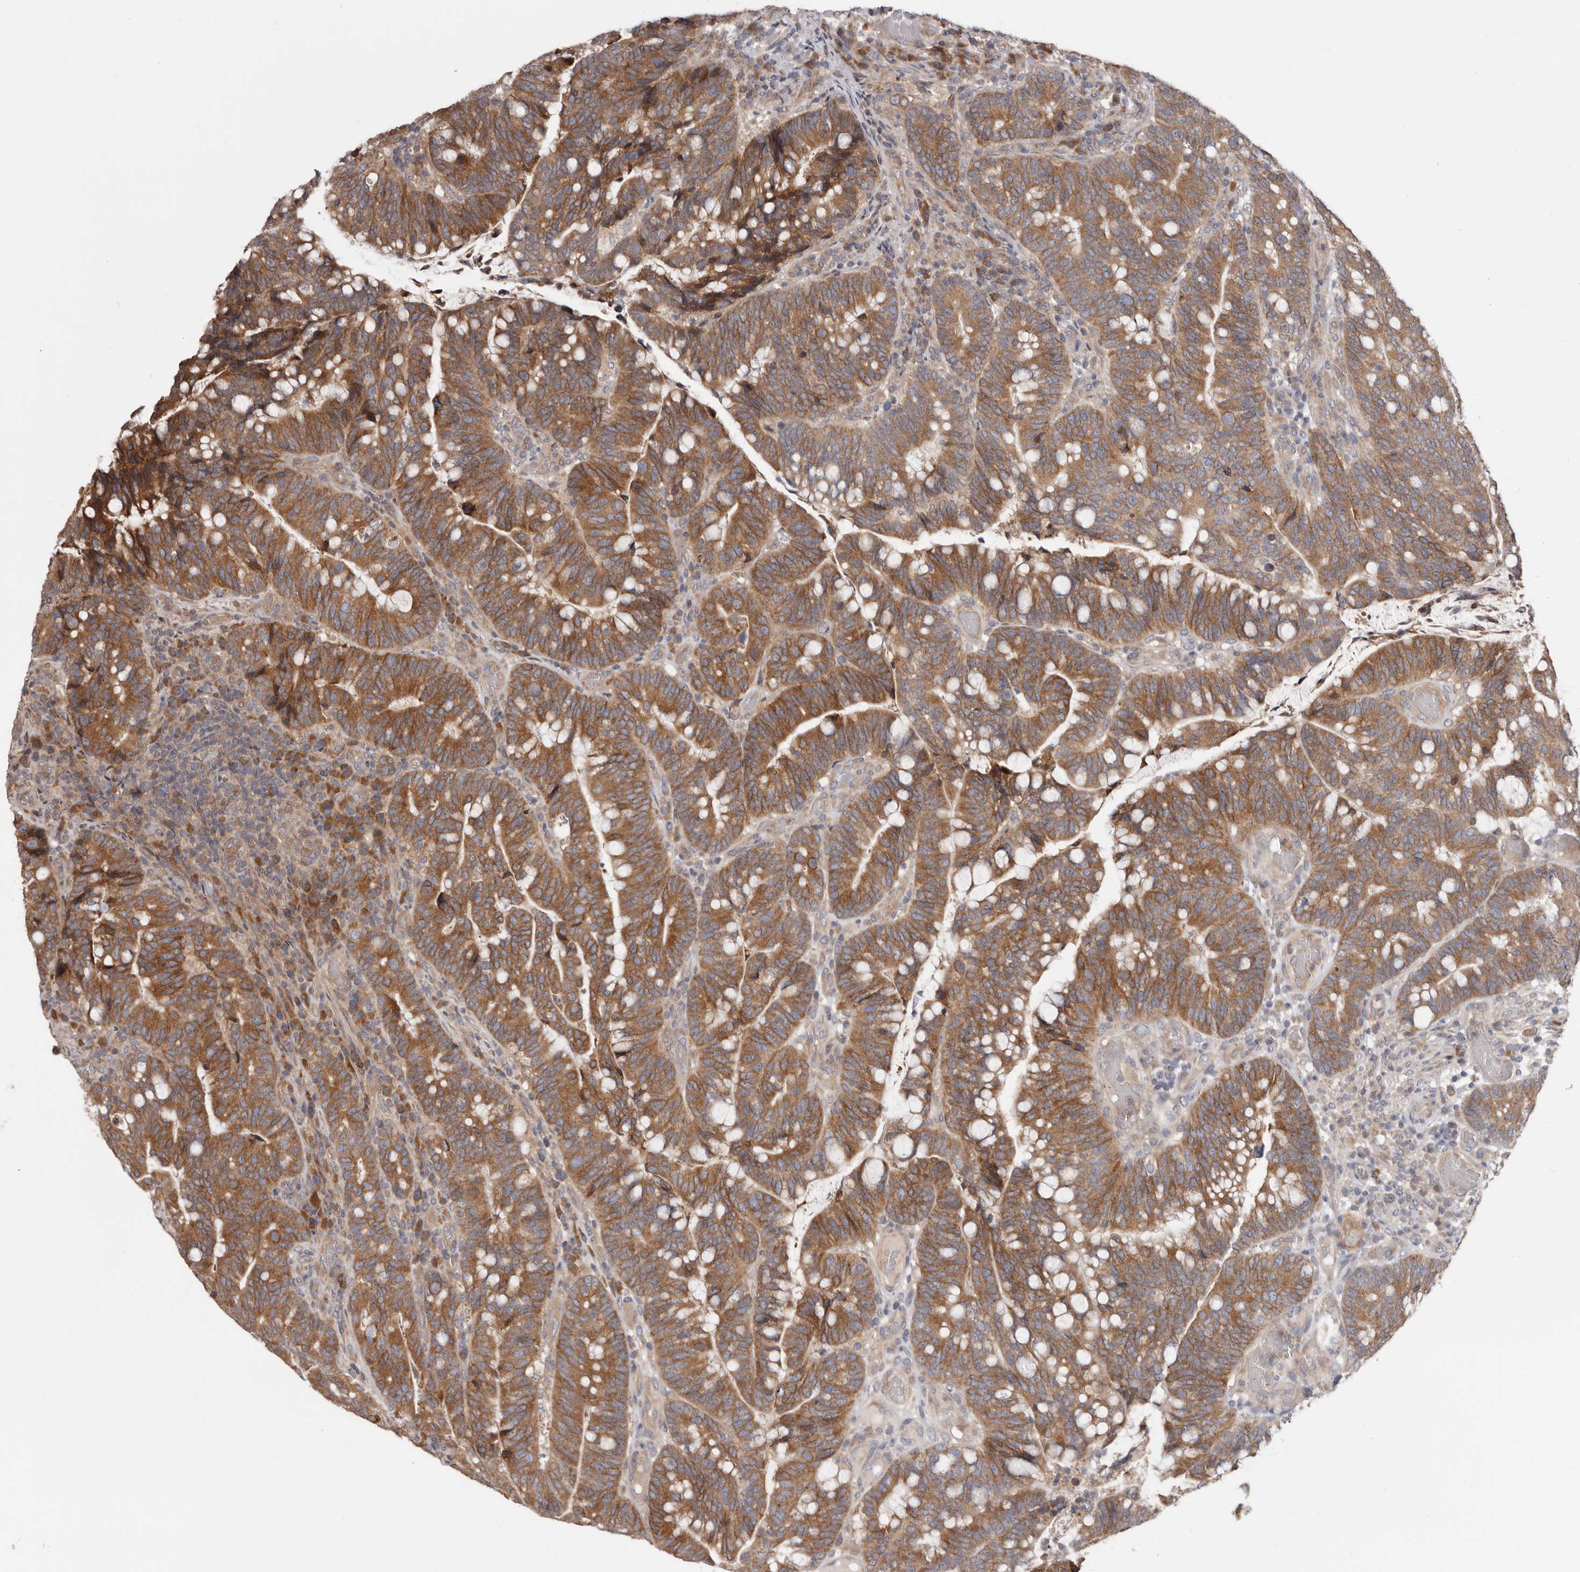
{"staining": {"intensity": "strong", "quantity": ">75%", "location": "cytoplasmic/membranous"}, "tissue": "colorectal cancer", "cell_type": "Tumor cells", "image_type": "cancer", "snomed": [{"axis": "morphology", "description": "Adenocarcinoma, NOS"}, {"axis": "topography", "description": "Colon"}], "caption": "Protein expression analysis of colorectal cancer (adenocarcinoma) displays strong cytoplasmic/membranous positivity in about >75% of tumor cells. (Brightfield microscopy of DAB IHC at high magnification).", "gene": "TMUB1", "patient": {"sex": "female", "age": 66}}